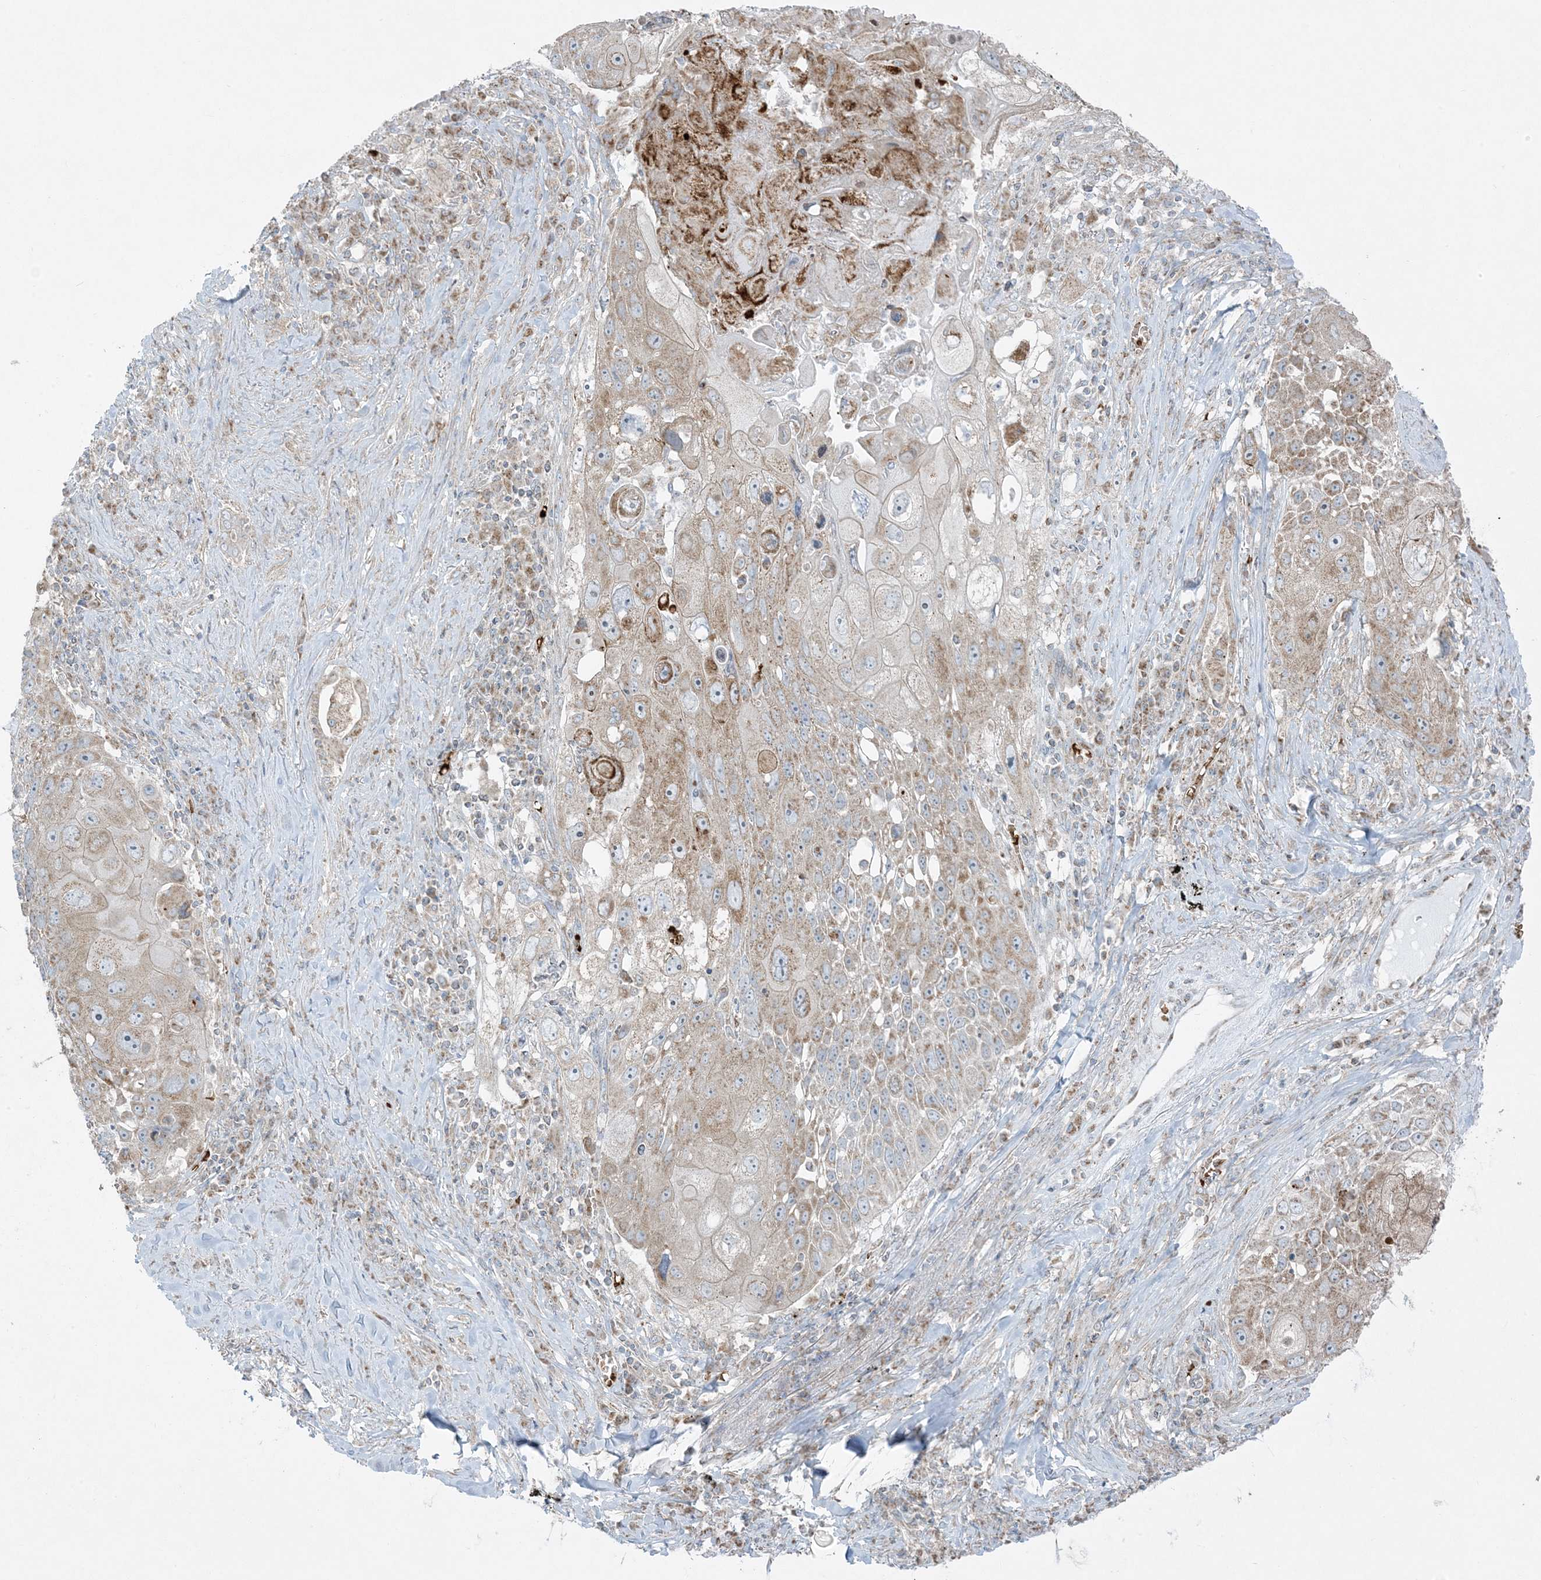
{"staining": {"intensity": "weak", "quantity": ">75%", "location": "cytoplasmic/membranous"}, "tissue": "lung cancer", "cell_type": "Tumor cells", "image_type": "cancer", "snomed": [{"axis": "morphology", "description": "Squamous cell carcinoma, NOS"}, {"axis": "topography", "description": "Lung"}], "caption": "This micrograph displays IHC staining of lung cancer, with low weak cytoplasmic/membranous staining in about >75% of tumor cells.", "gene": "PIK3R4", "patient": {"sex": "male", "age": 61}}